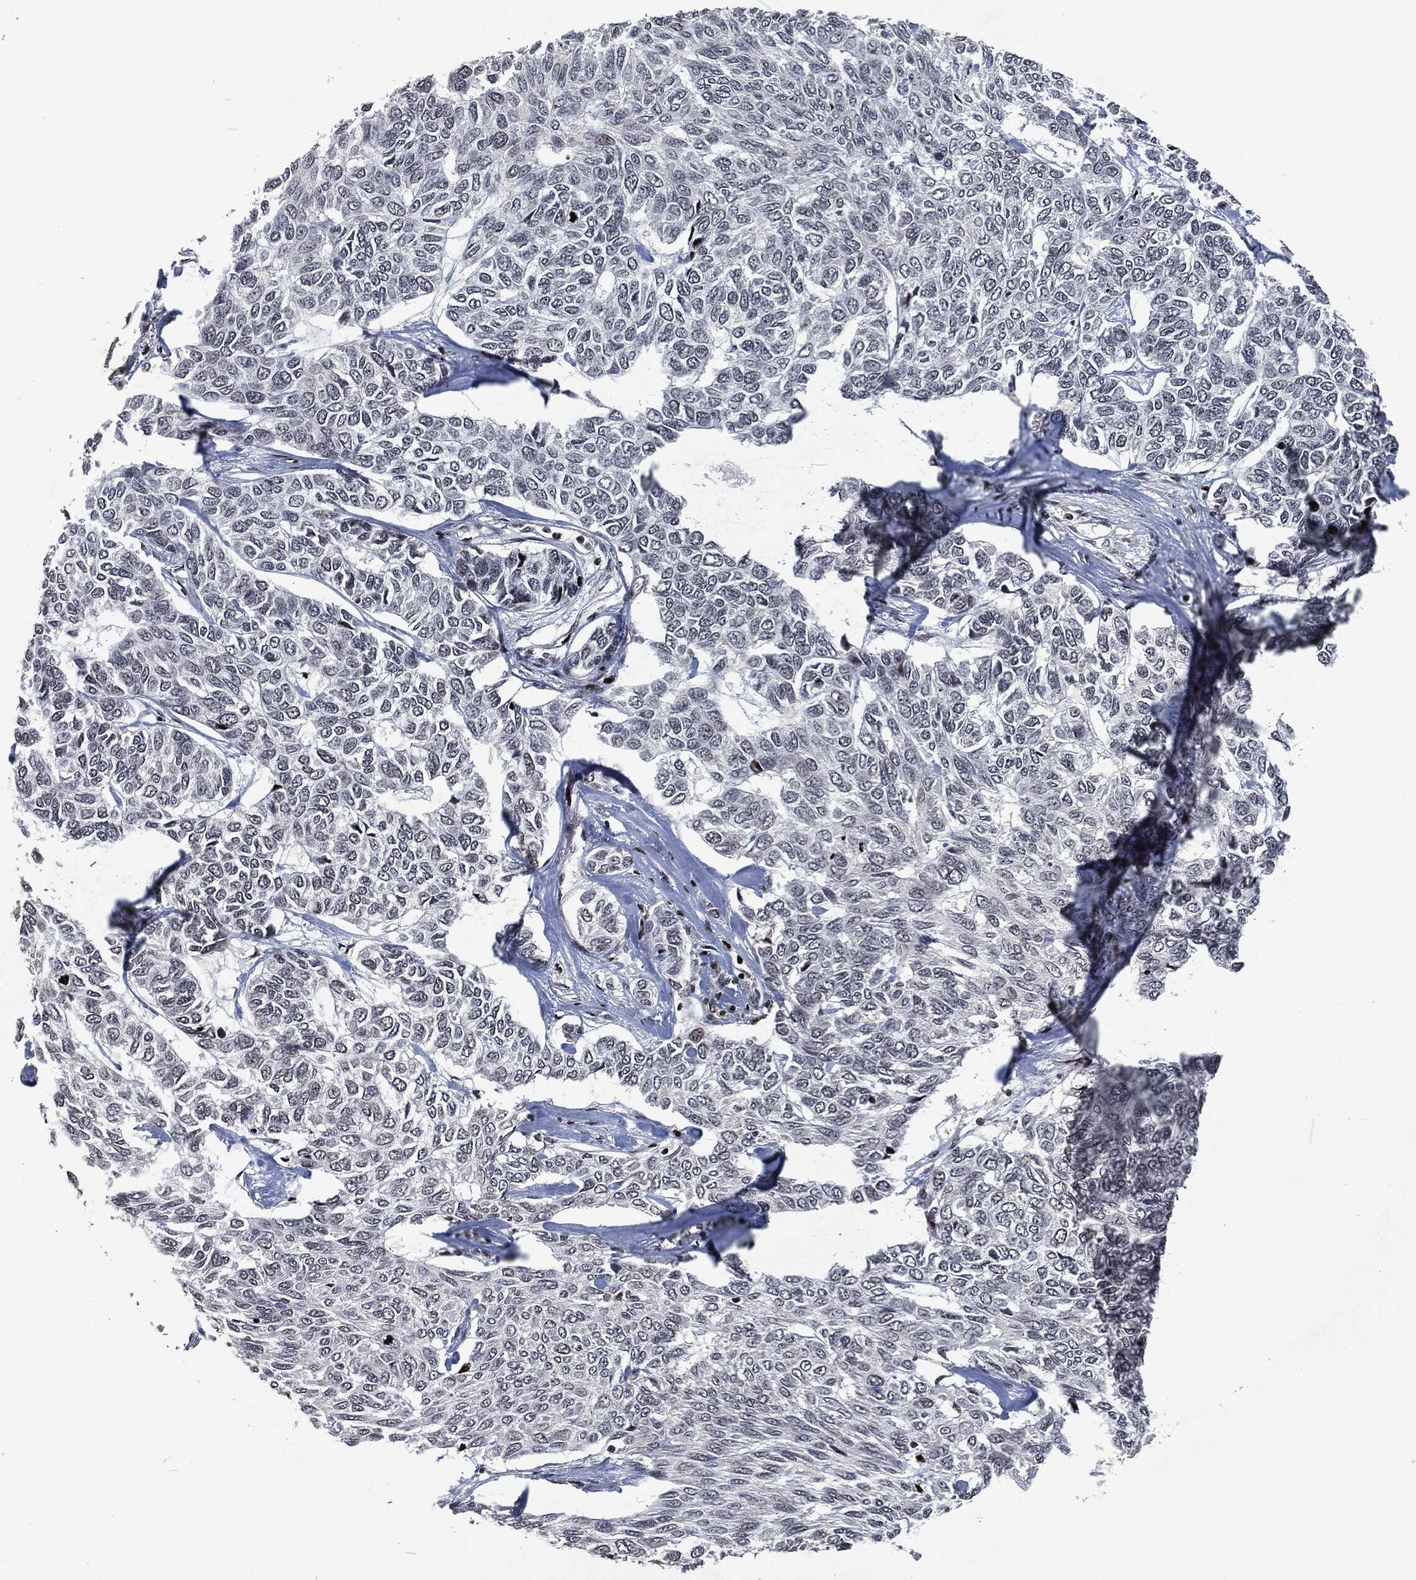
{"staining": {"intensity": "negative", "quantity": "none", "location": "none"}, "tissue": "skin cancer", "cell_type": "Tumor cells", "image_type": "cancer", "snomed": [{"axis": "morphology", "description": "Basal cell carcinoma"}, {"axis": "topography", "description": "Skin"}], "caption": "Tumor cells are negative for brown protein staining in basal cell carcinoma (skin).", "gene": "EGFR", "patient": {"sex": "female", "age": 65}}